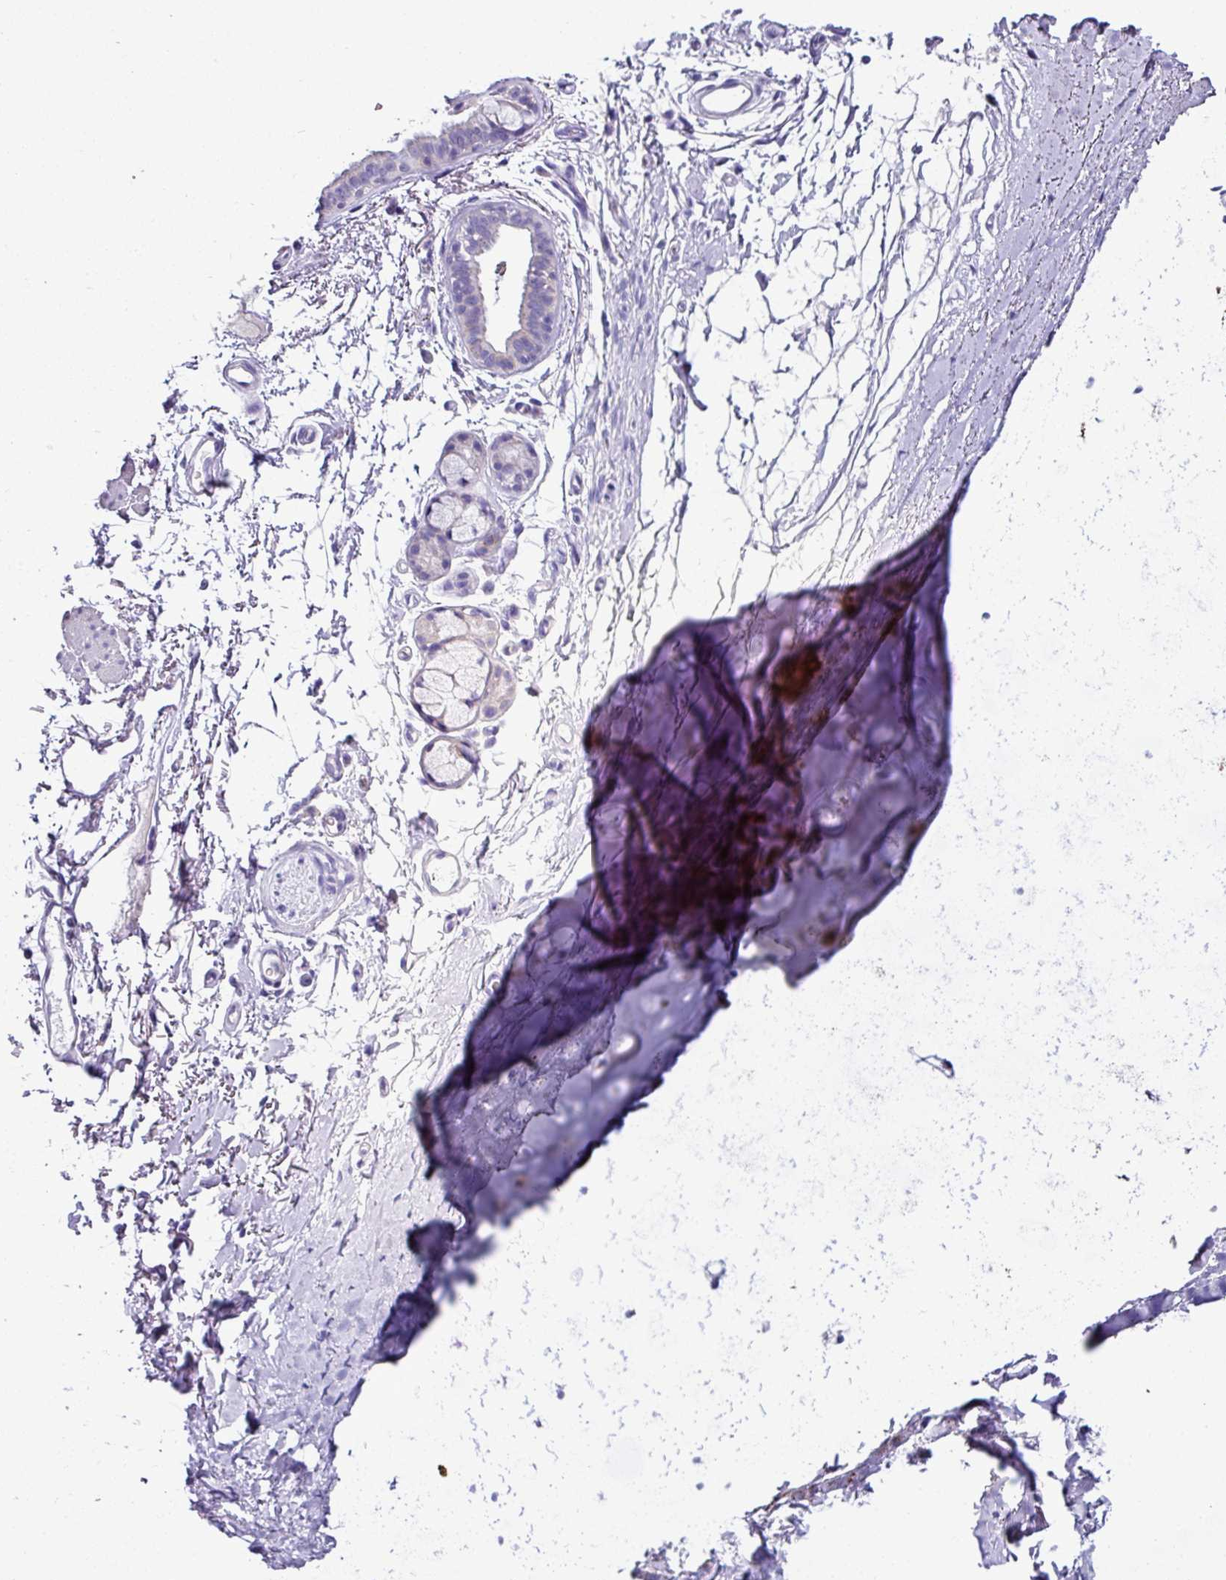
{"staining": {"intensity": "negative", "quantity": "none", "location": "none"}, "tissue": "adipose tissue", "cell_type": "Adipocytes", "image_type": "normal", "snomed": [{"axis": "morphology", "description": "Normal tissue, NOS"}, {"axis": "topography", "description": "Cartilage tissue"}, {"axis": "topography", "description": "Bronchus"}], "caption": "High power microscopy micrograph of an immunohistochemistry (IHC) photomicrograph of unremarkable adipose tissue, revealing no significant expression in adipocytes.", "gene": "NAPSA", "patient": {"sex": "female", "age": 72}}